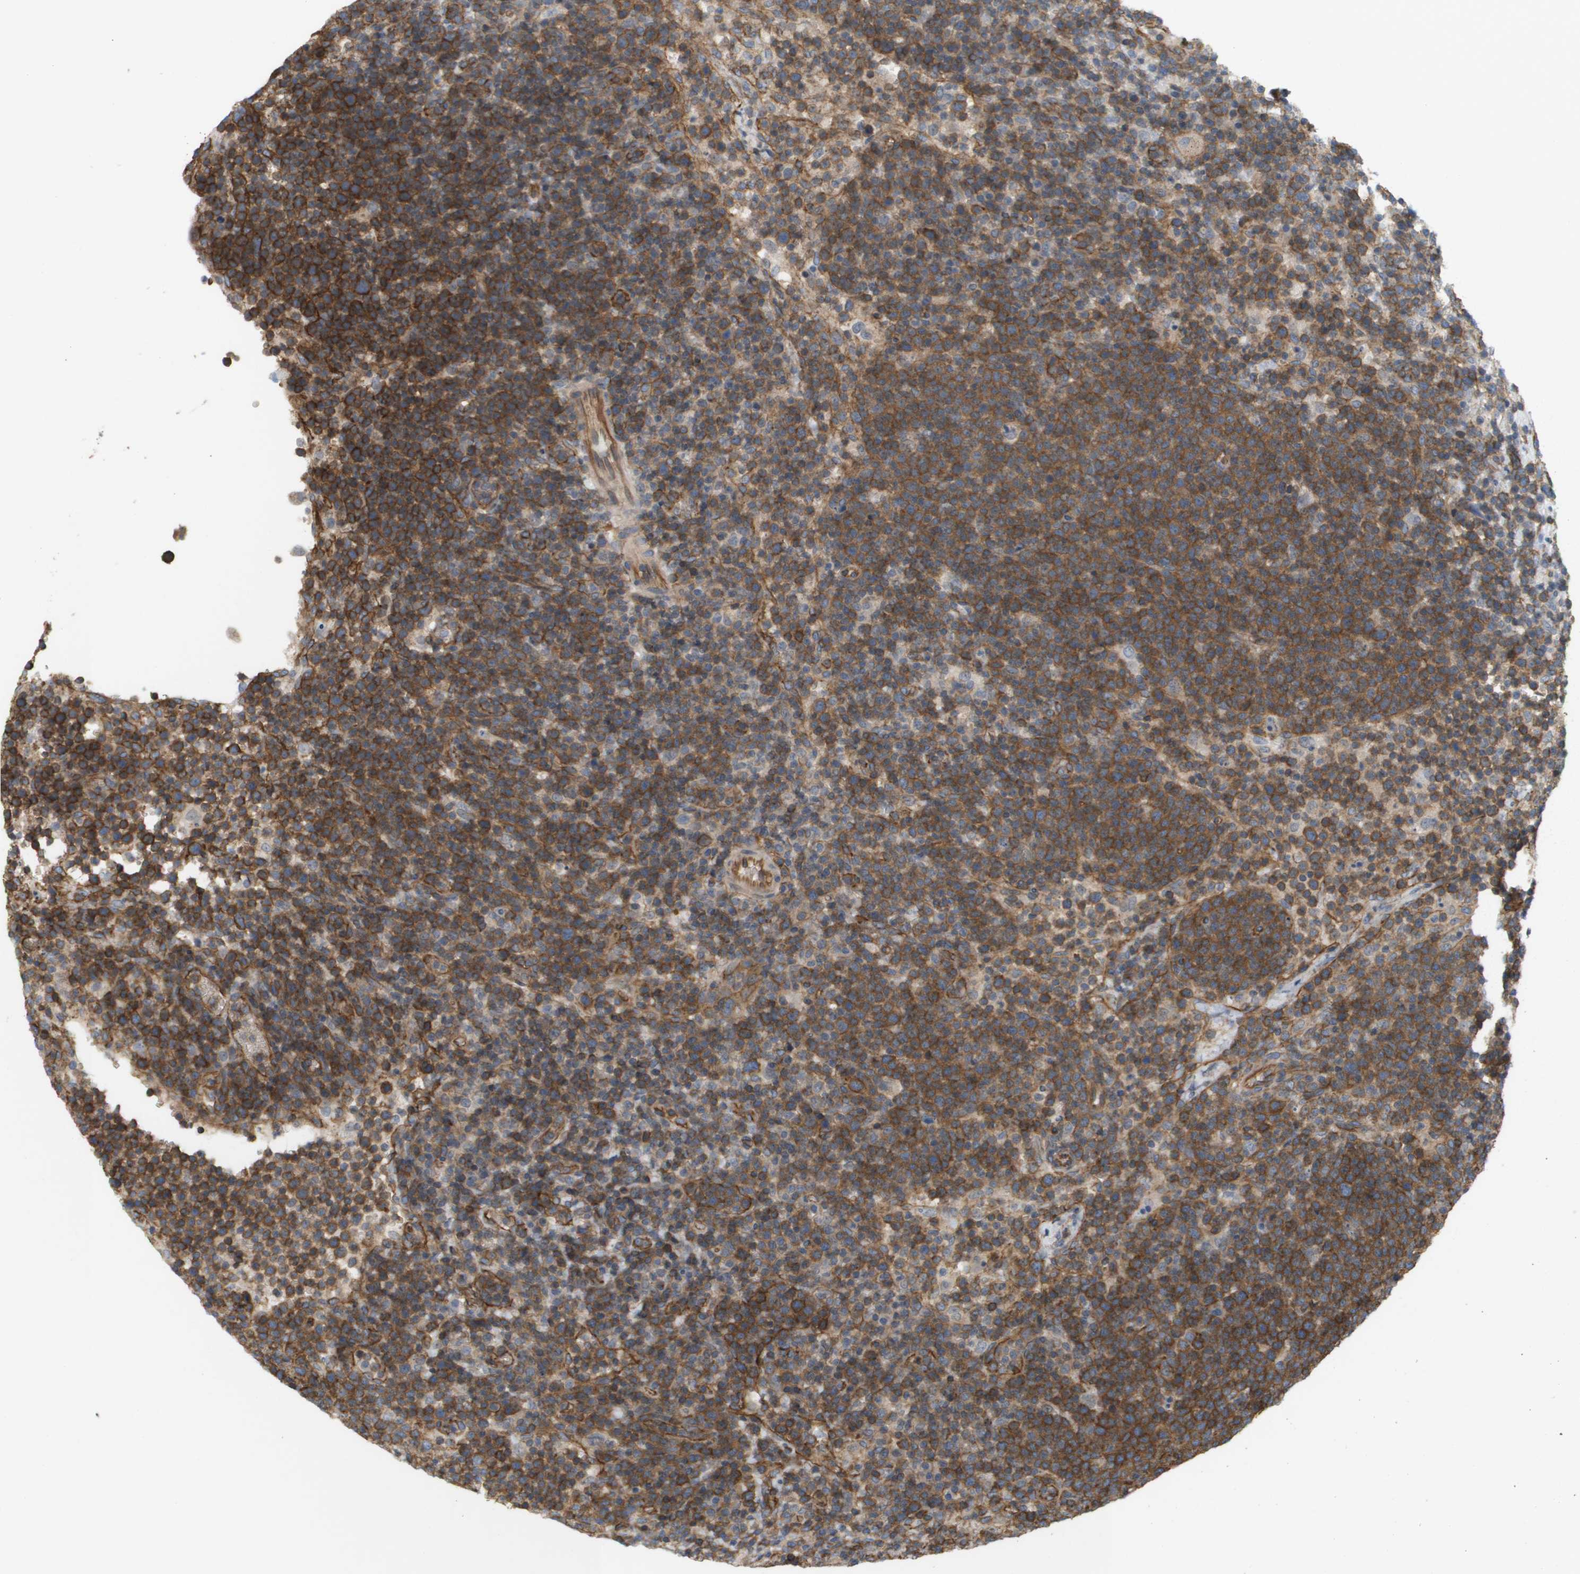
{"staining": {"intensity": "moderate", "quantity": ">75%", "location": "cytoplasmic/membranous"}, "tissue": "lymphoma", "cell_type": "Tumor cells", "image_type": "cancer", "snomed": [{"axis": "morphology", "description": "Malignant lymphoma, non-Hodgkin's type, High grade"}, {"axis": "topography", "description": "Lymph node"}], "caption": "Immunohistochemical staining of human lymphoma demonstrates medium levels of moderate cytoplasmic/membranous protein positivity in approximately >75% of tumor cells. The protein is stained brown, and the nuclei are stained in blue (DAB IHC with brightfield microscopy, high magnification).", "gene": "SGMS2", "patient": {"sex": "male", "age": 61}}